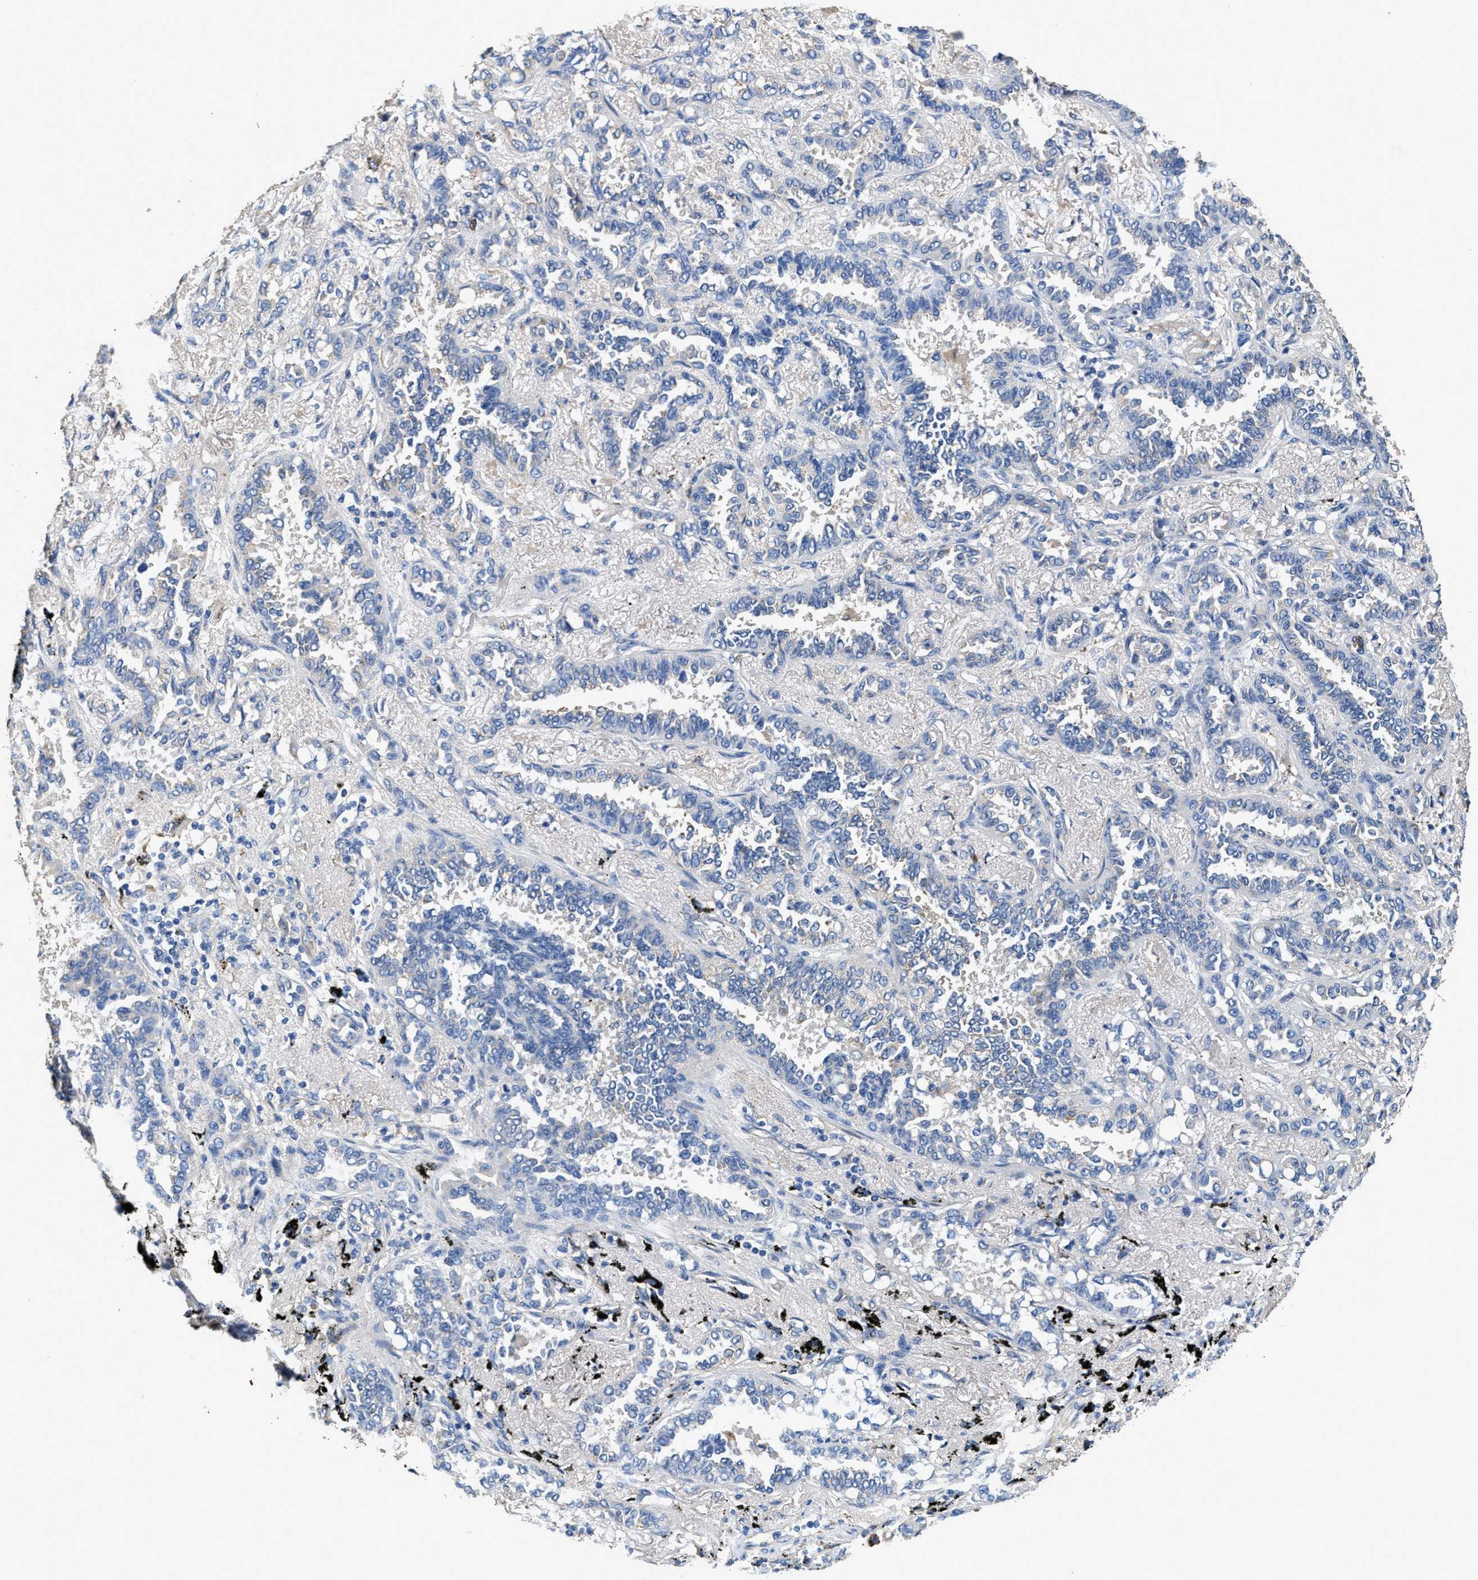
{"staining": {"intensity": "negative", "quantity": "none", "location": "none"}, "tissue": "lung cancer", "cell_type": "Tumor cells", "image_type": "cancer", "snomed": [{"axis": "morphology", "description": "Adenocarcinoma, NOS"}, {"axis": "topography", "description": "Lung"}], "caption": "High power microscopy image of an immunohistochemistry (IHC) micrograph of lung adenocarcinoma, revealing no significant staining in tumor cells.", "gene": "PEG10", "patient": {"sex": "male", "age": 59}}